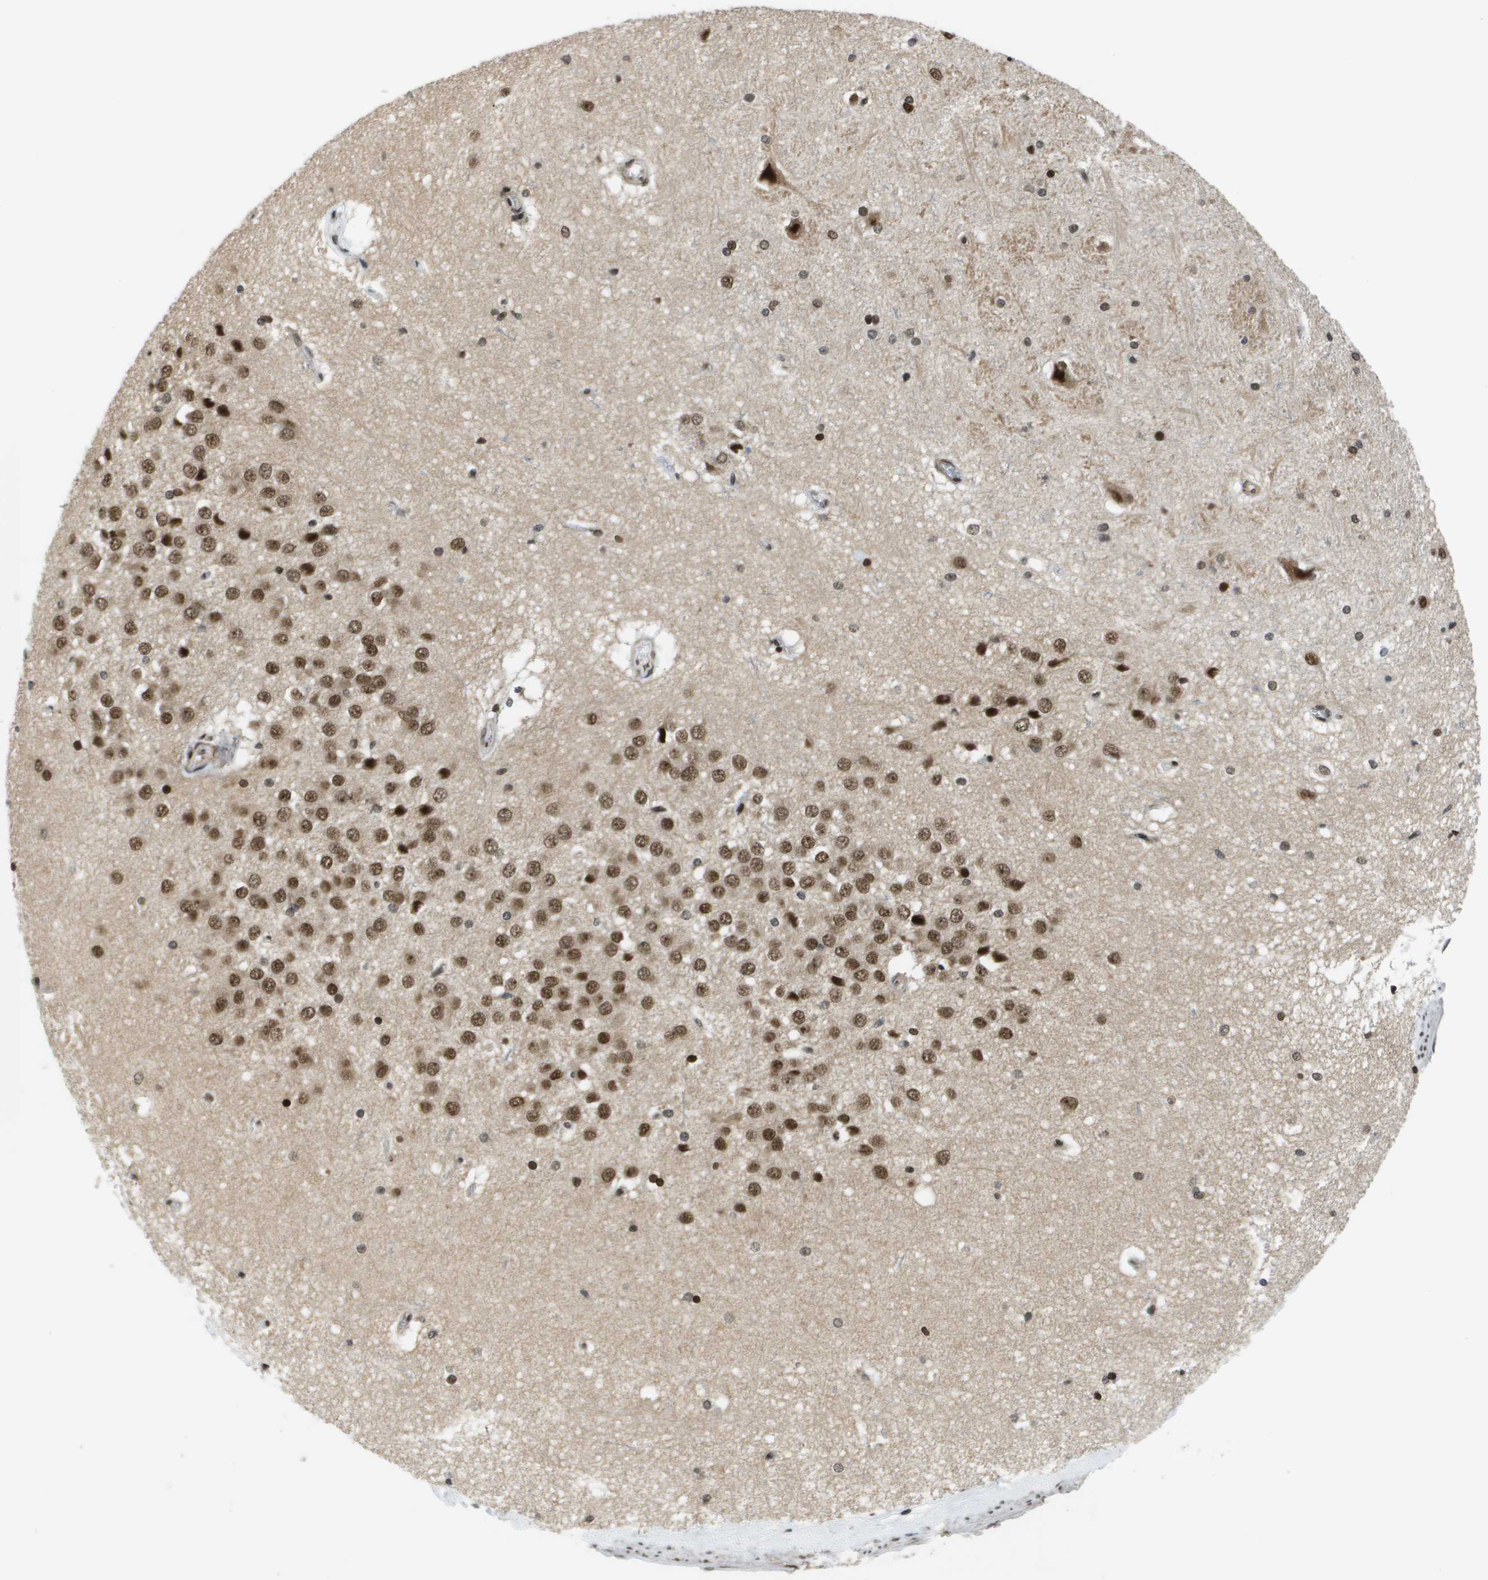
{"staining": {"intensity": "strong", "quantity": "25%-75%", "location": "nuclear"}, "tissue": "hippocampus", "cell_type": "Glial cells", "image_type": "normal", "snomed": [{"axis": "morphology", "description": "Normal tissue, NOS"}, {"axis": "topography", "description": "Hippocampus"}], "caption": "Hippocampus stained with a brown dye reveals strong nuclear positive expression in about 25%-75% of glial cells.", "gene": "RECQL4", "patient": {"sex": "female", "age": 19}}